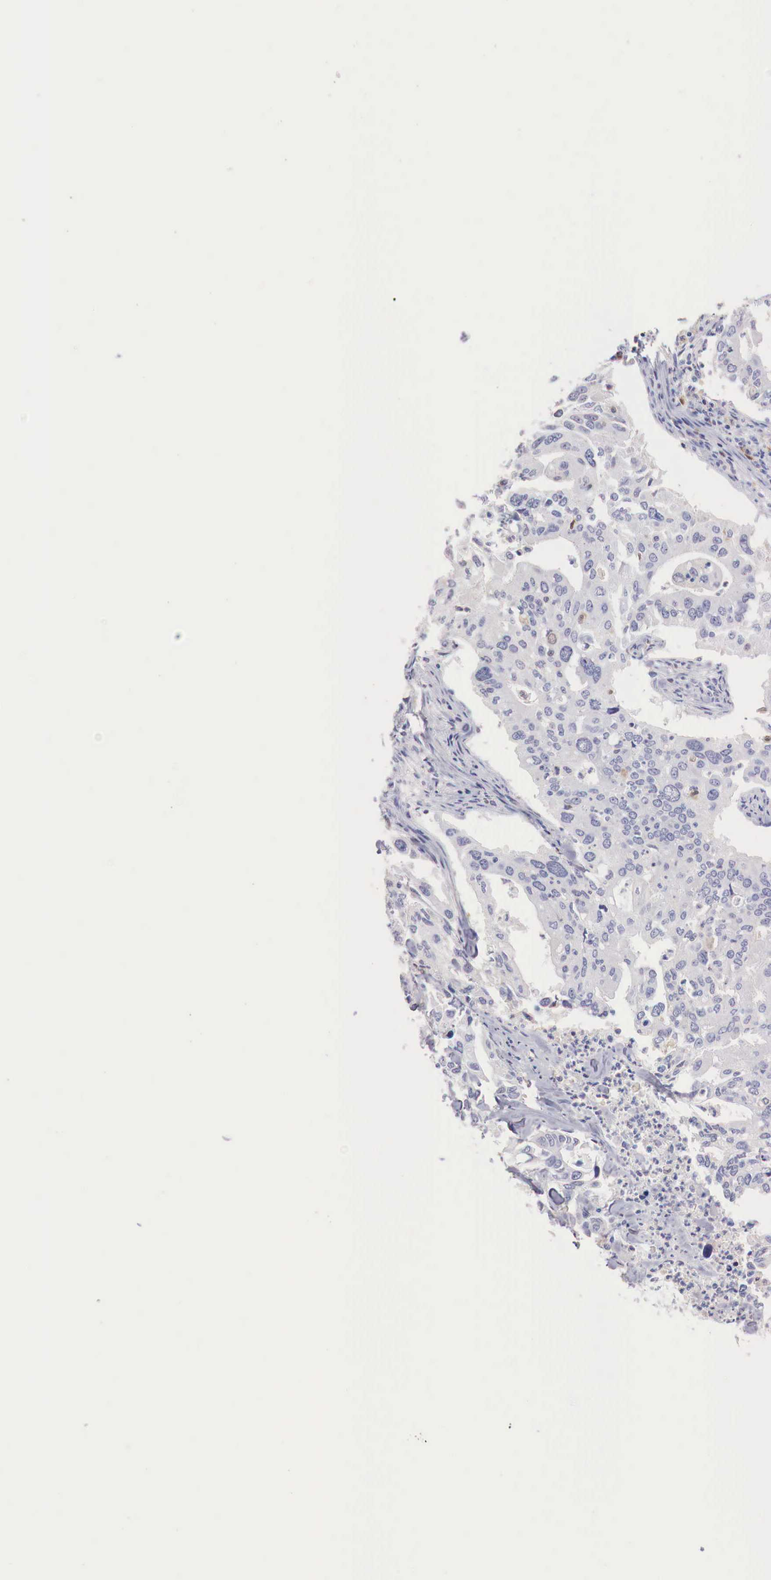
{"staining": {"intensity": "negative", "quantity": "none", "location": "none"}, "tissue": "lung cancer", "cell_type": "Tumor cells", "image_type": "cancer", "snomed": [{"axis": "morphology", "description": "Adenocarcinoma, NOS"}, {"axis": "topography", "description": "Lung"}], "caption": "This photomicrograph is of lung cancer stained with immunohistochemistry to label a protein in brown with the nuclei are counter-stained blue. There is no positivity in tumor cells.", "gene": "RENBP", "patient": {"sex": "male", "age": 48}}